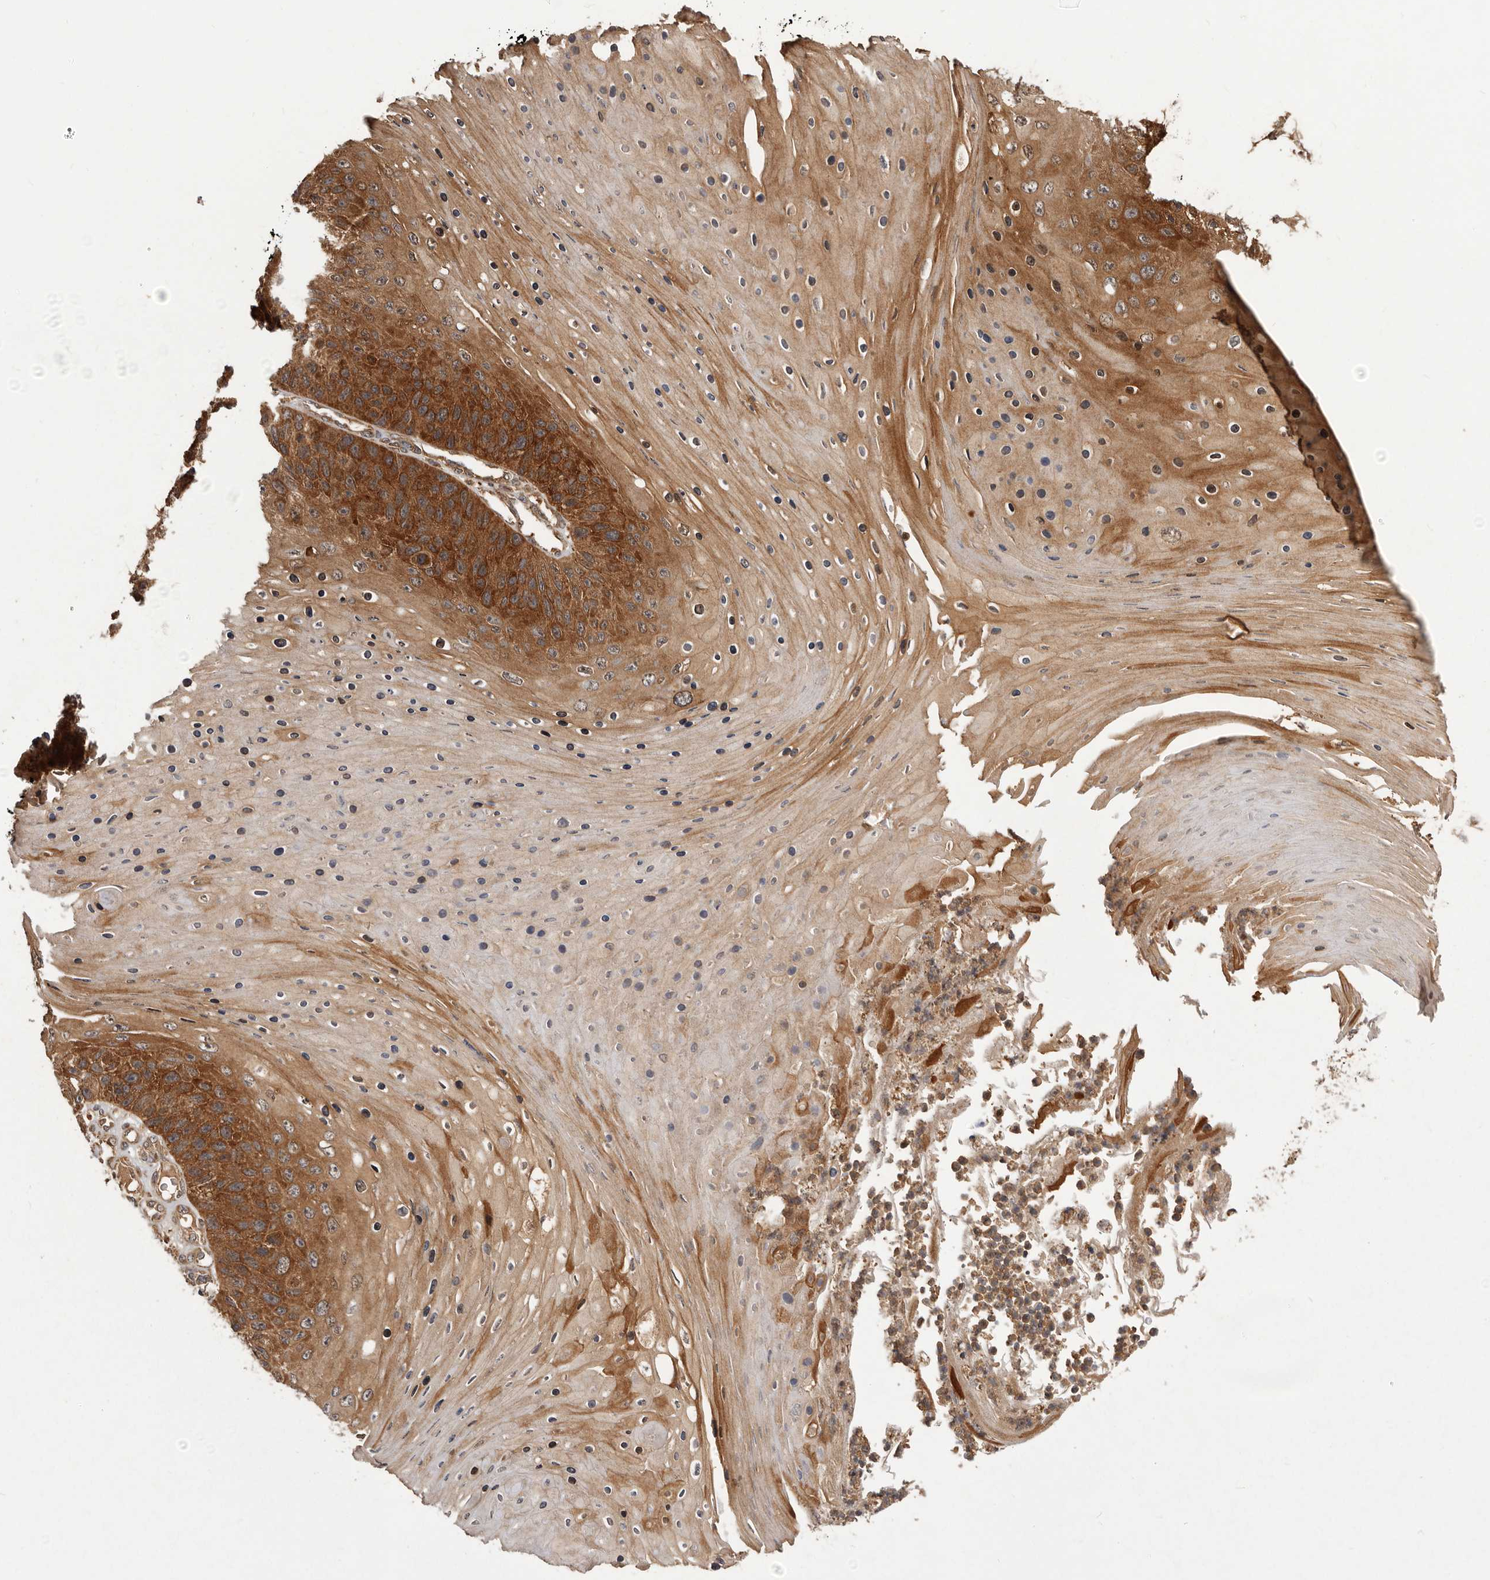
{"staining": {"intensity": "strong", "quantity": ">75%", "location": "cytoplasmic/membranous"}, "tissue": "skin cancer", "cell_type": "Tumor cells", "image_type": "cancer", "snomed": [{"axis": "morphology", "description": "Squamous cell carcinoma, NOS"}, {"axis": "topography", "description": "Skin"}], "caption": "Protein staining by immunohistochemistry (IHC) displays strong cytoplasmic/membranous staining in approximately >75% of tumor cells in skin squamous cell carcinoma. The protein of interest is shown in brown color, while the nuclei are stained blue.", "gene": "SLC22A3", "patient": {"sex": "female", "age": 88}}